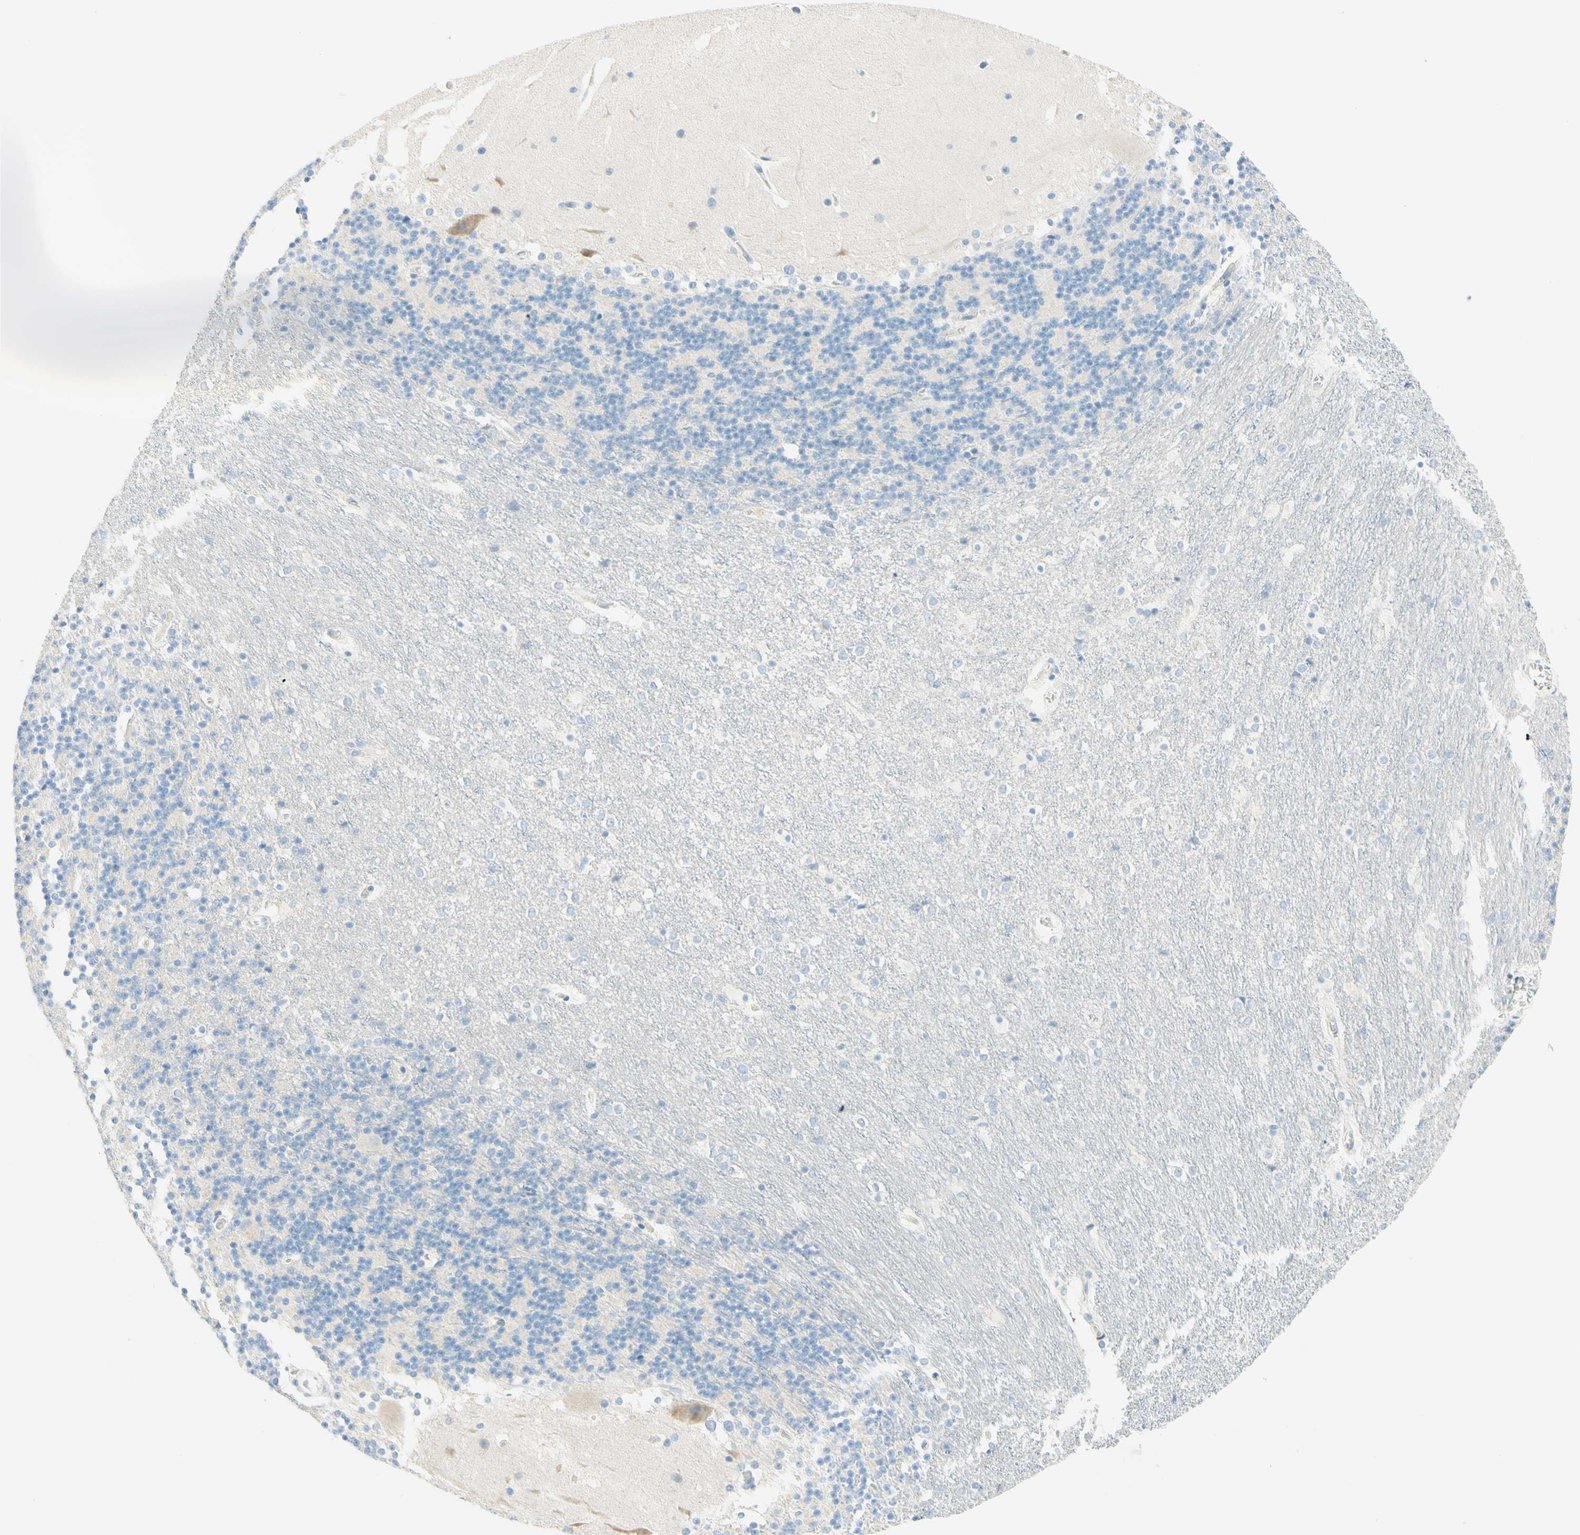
{"staining": {"intensity": "negative", "quantity": "none", "location": "none"}, "tissue": "cerebellum", "cell_type": "Cells in granular layer", "image_type": "normal", "snomed": [{"axis": "morphology", "description": "Normal tissue, NOS"}, {"axis": "topography", "description": "Cerebellum"}], "caption": "Immunohistochemistry of unremarkable human cerebellum exhibits no positivity in cells in granular layer. (DAB (3,3'-diaminobenzidine) IHC visualized using brightfield microscopy, high magnification).", "gene": "TMEM132D", "patient": {"sex": "female", "age": 19}}